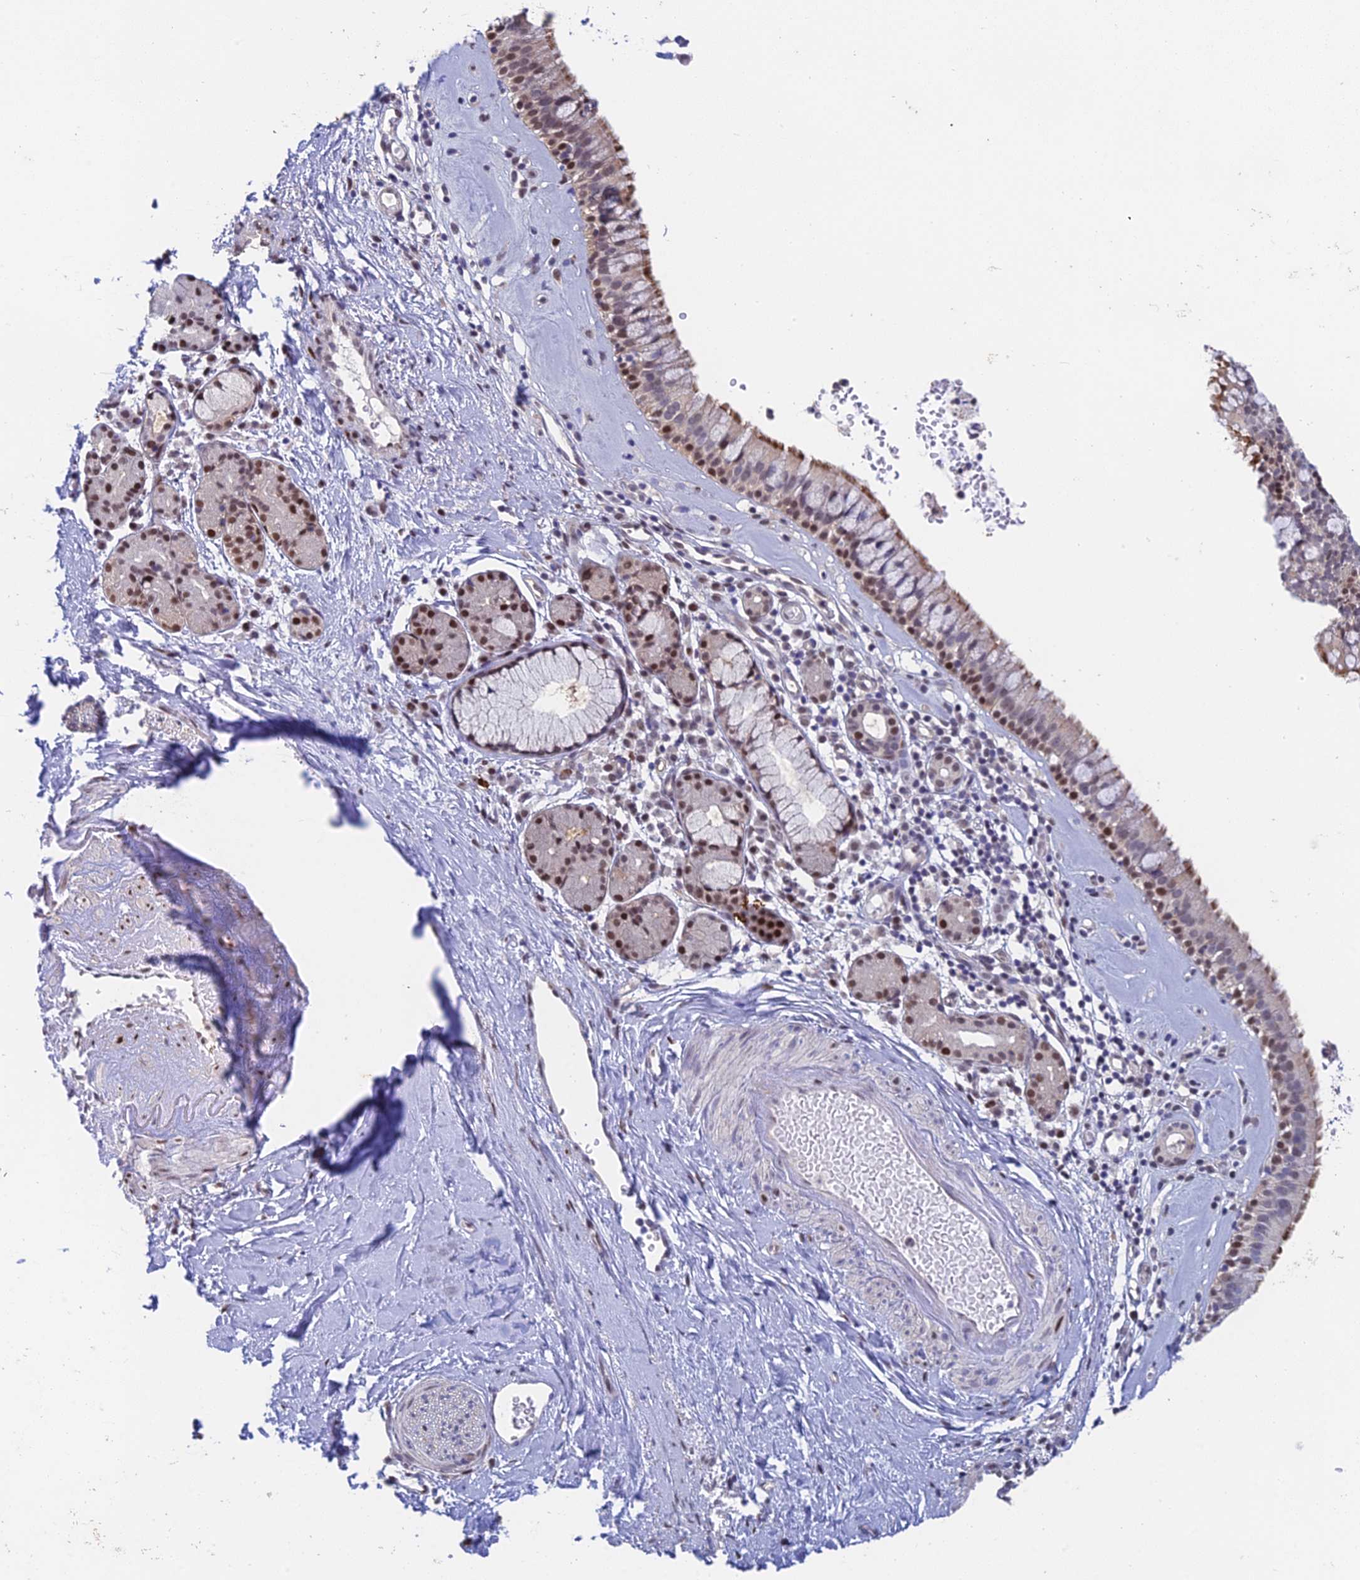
{"staining": {"intensity": "moderate", "quantity": "<25%", "location": "cytoplasmic/membranous,nuclear"}, "tissue": "nasopharynx", "cell_type": "Respiratory epithelial cells", "image_type": "normal", "snomed": [{"axis": "morphology", "description": "Normal tissue, NOS"}, {"axis": "topography", "description": "Nasopharynx"}], "caption": "Protein expression analysis of normal human nasopharynx reveals moderate cytoplasmic/membranous,nuclear positivity in about <25% of respiratory epithelial cells.", "gene": "MRPL17", "patient": {"sex": "male", "age": 82}}